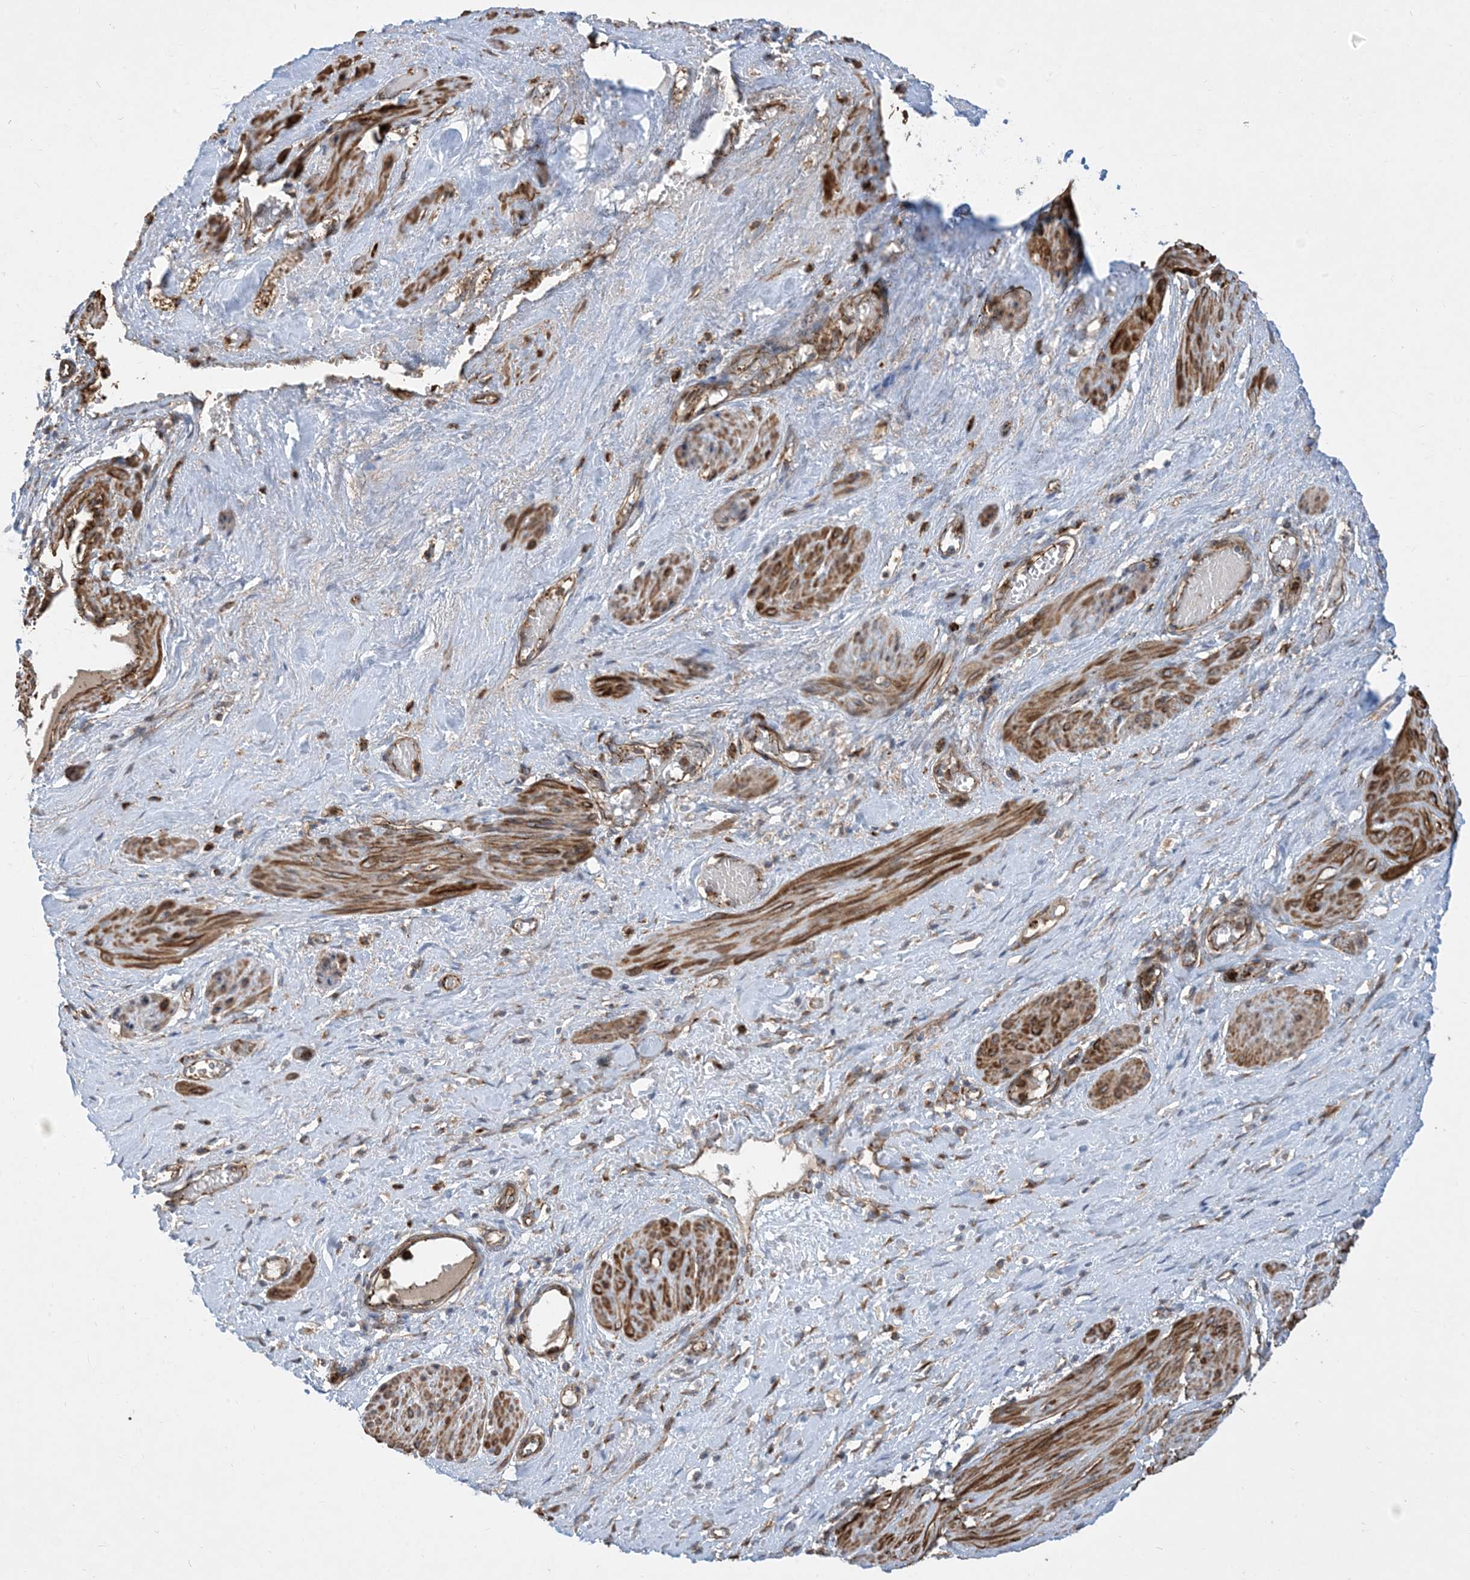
{"staining": {"intensity": "moderate", "quantity": ">75%", "location": "cytoplasmic/membranous"}, "tissue": "smooth muscle", "cell_type": "Smooth muscle cells", "image_type": "normal", "snomed": [{"axis": "morphology", "description": "Normal tissue, NOS"}, {"axis": "topography", "description": "Endometrium"}], "caption": "Moderate cytoplasmic/membranous staining is appreciated in approximately >75% of smooth muscle cells in unremarkable smooth muscle. The staining was performed using DAB to visualize the protein expression in brown, while the nuclei were stained in blue with hematoxylin (Magnification: 20x).", "gene": "OTOP1", "patient": {"sex": "female", "age": 33}}